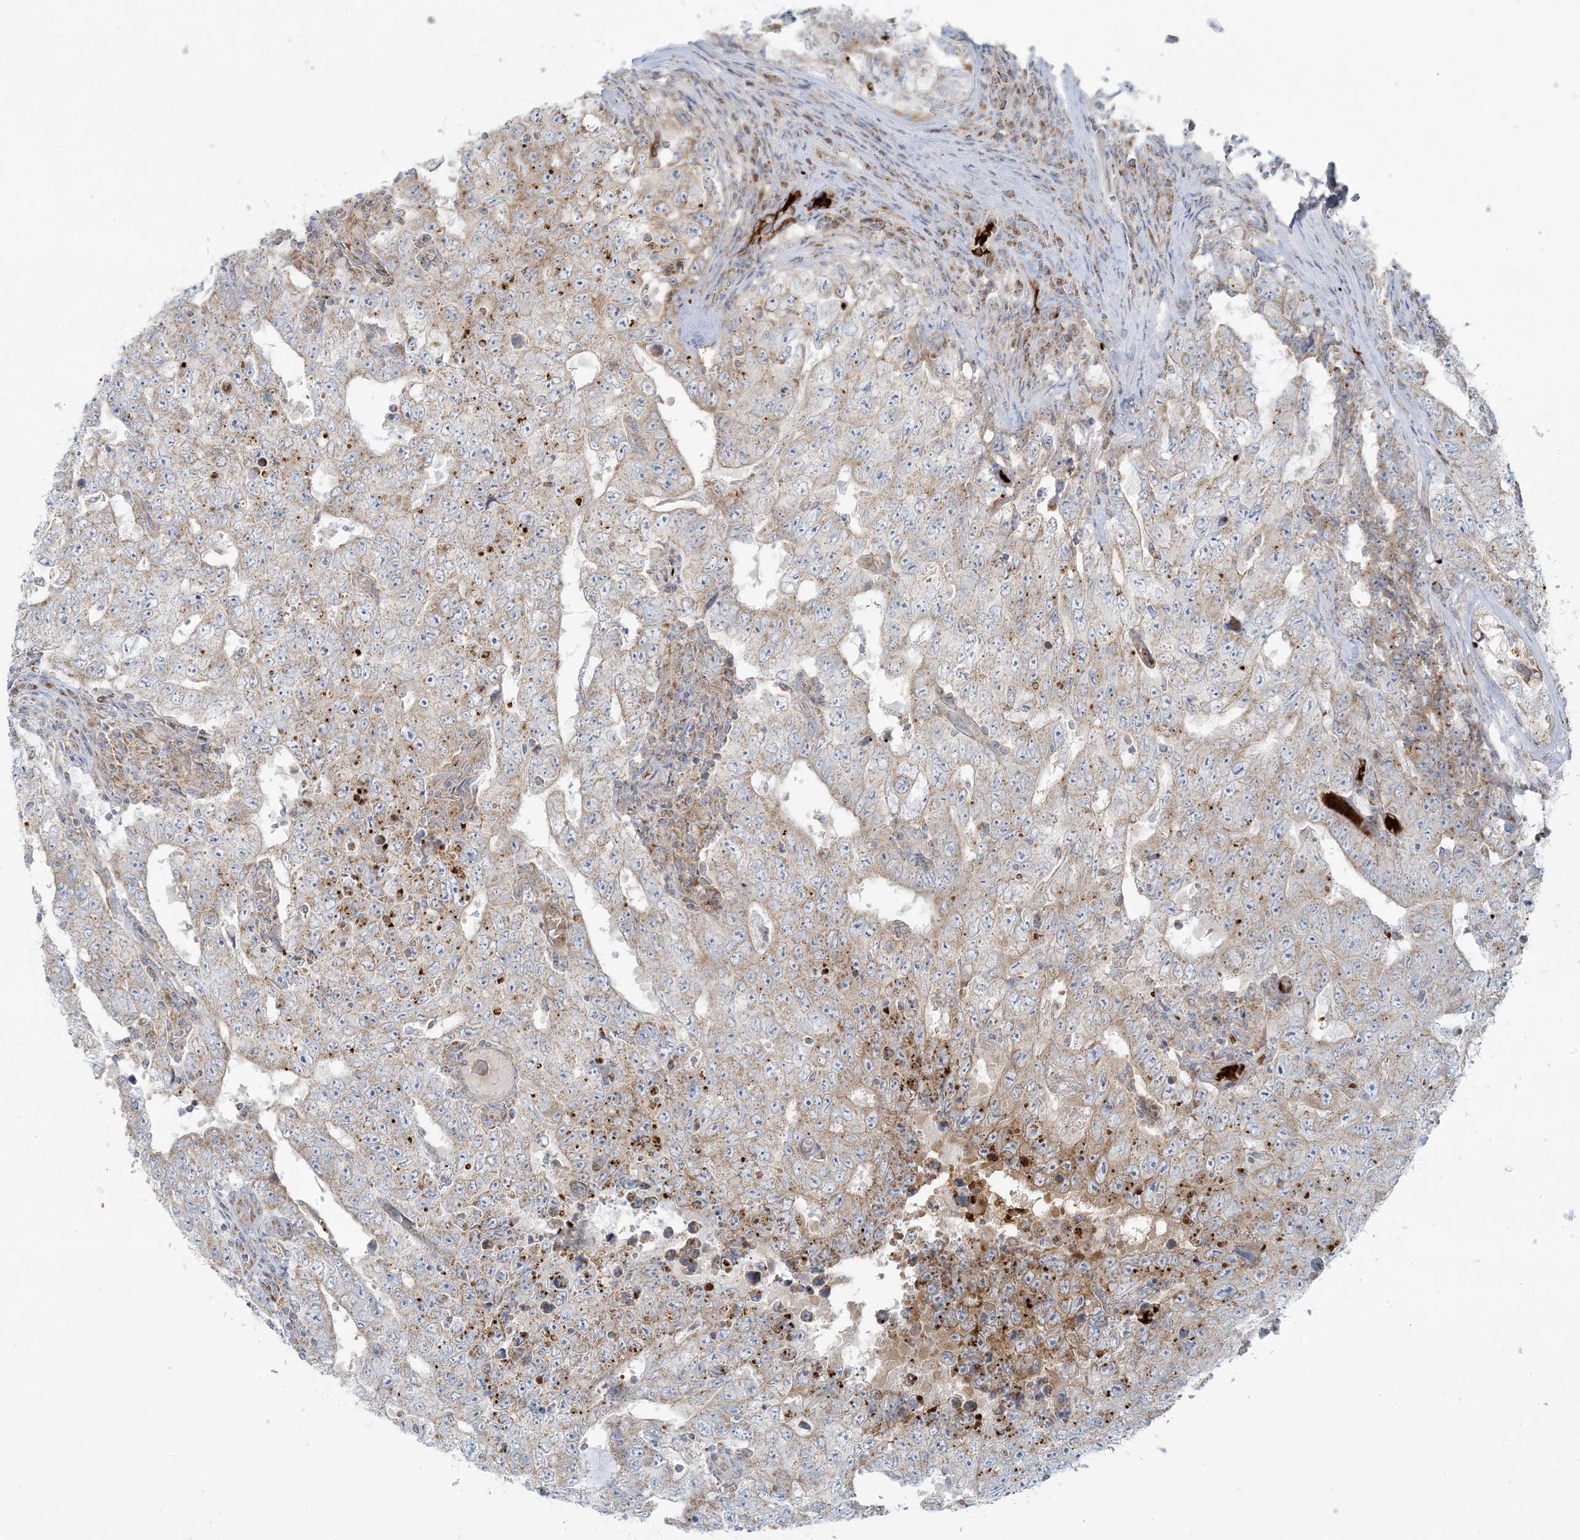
{"staining": {"intensity": "weak", "quantity": "25%-75%", "location": "cytoplasmic/membranous"}, "tissue": "testis cancer", "cell_type": "Tumor cells", "image_type": "cancer", "snomed": [{"axis": "morphology", "description": "Carcinoma, Embryonal, NOS"}, {"axis": "topography", "description": "Testis"}], "caption": "Human testis cancer stained with a brown dye exhibits weak cytoplasmic/membranous positive positivity in about 25%-75% of tumor cells.", "gene": "PIK3R4", "patient": {"sex": "male", "age": 26}}